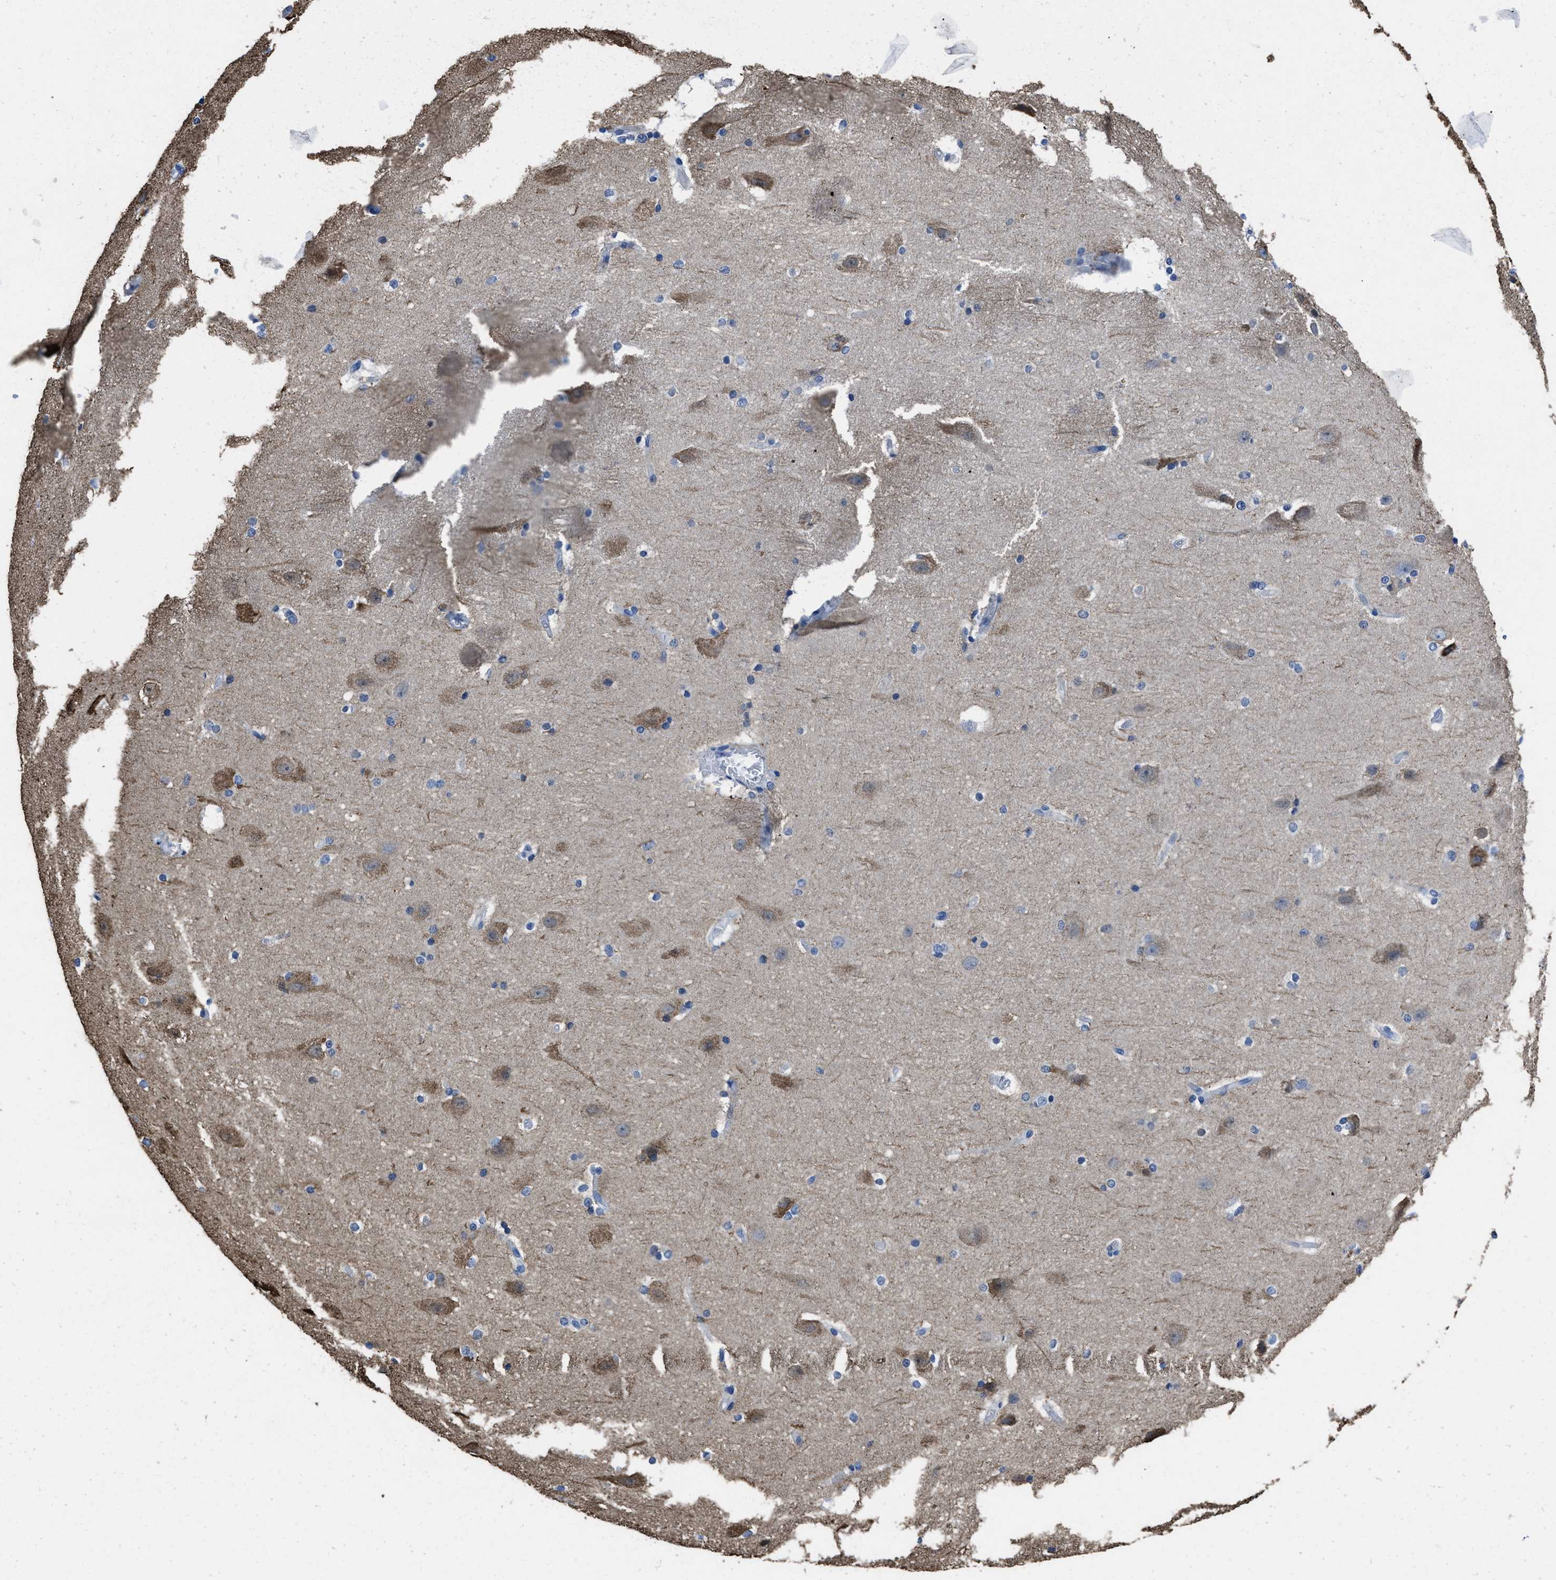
{"staining": {"intensity": "negative", "quantity": "none", "location": "none"}, "tissue": "cerebral cortex", "cell_type": "Endothelial cells", "image_type": "normal", "snomed": [{"axis": "morphology", "description": "Normal tissue, NOS"}, {"axis": "topography", "description": "Cerebral cortex"}, {"axis": "topography", "description": "Hippocampus"}], "caption": "Cerebral cortex stained for a protein using IHC displays no expression endothelial cells.", "gene": "ITGA3", "patient": {"sex": "female", "age": 19}}